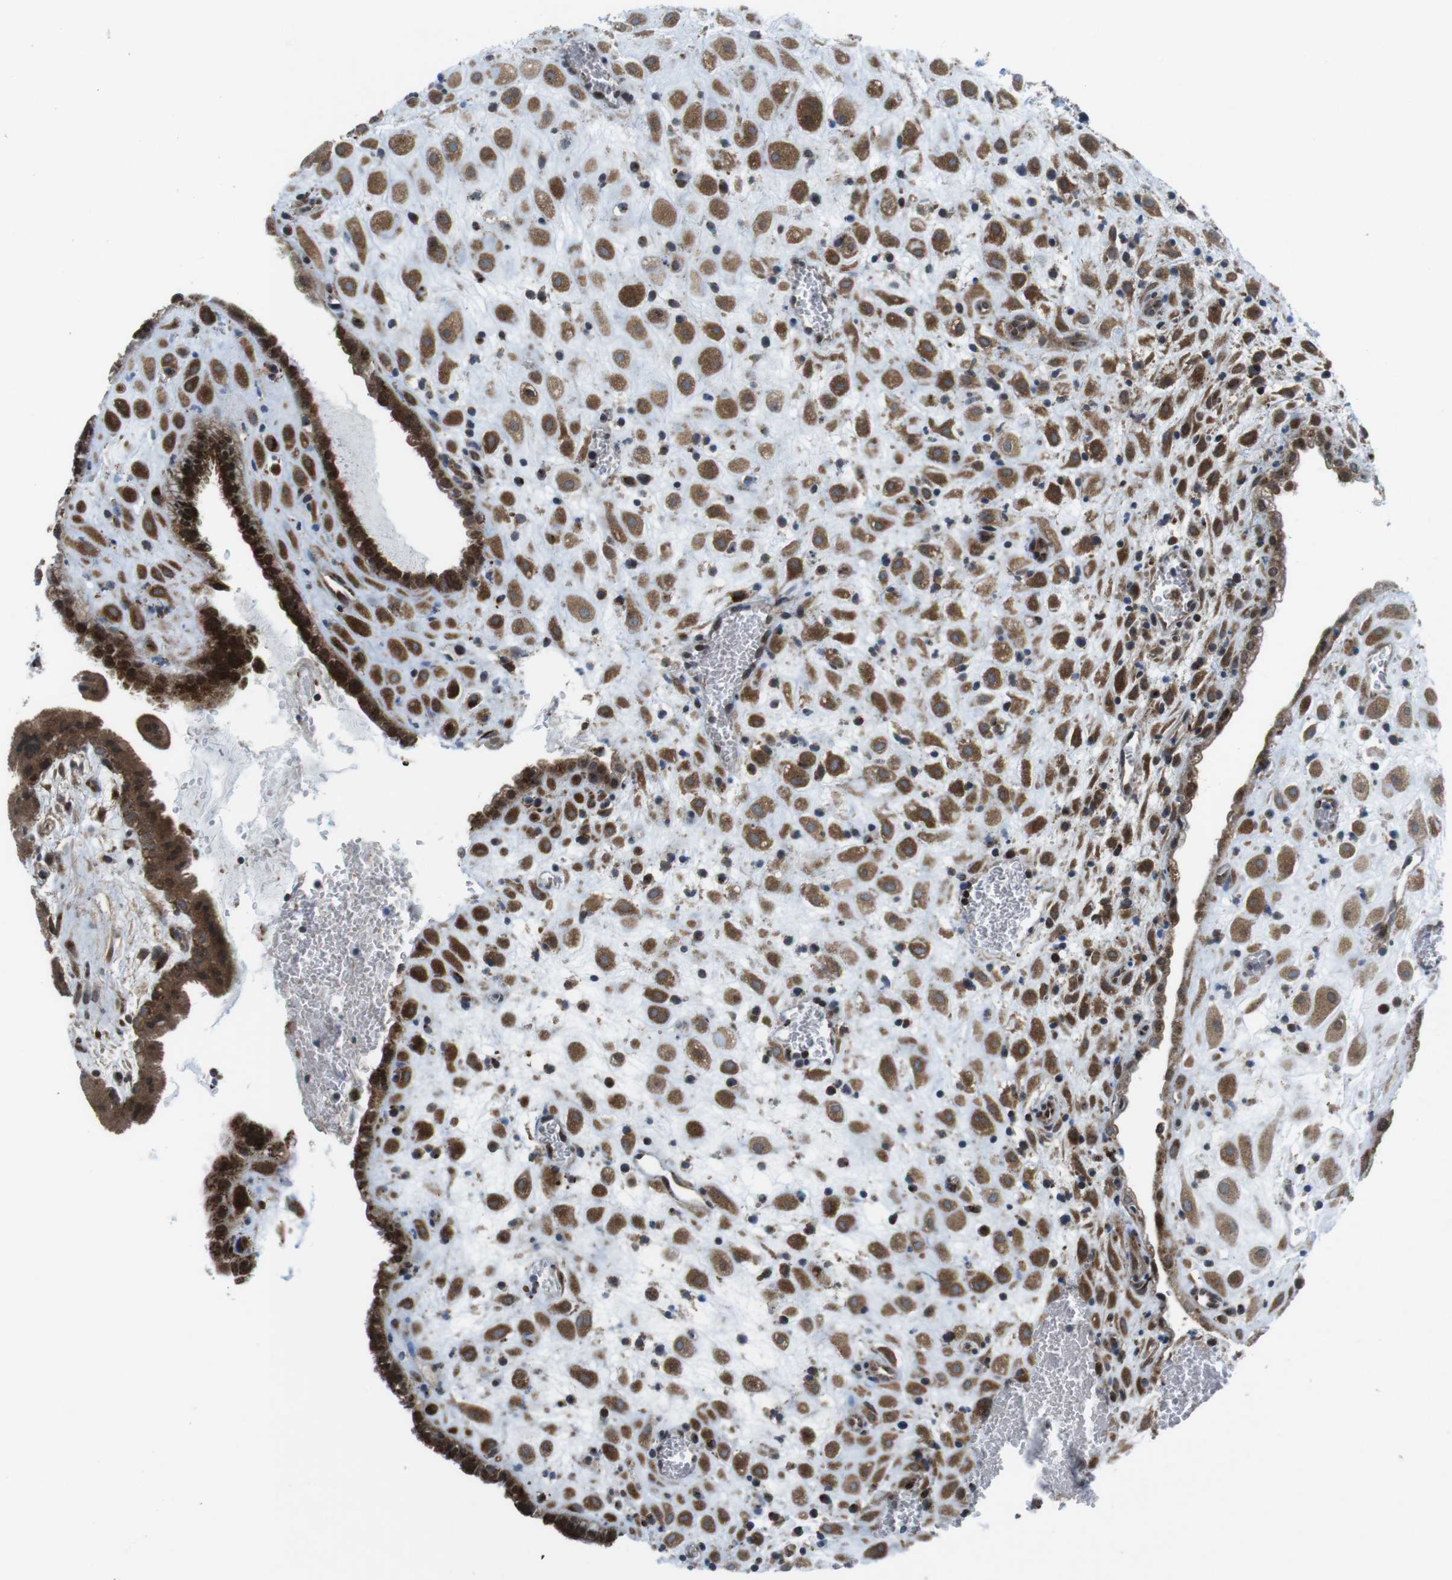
{"staining": {"intensity": "moderate", "quantity": ">75%", "location": "cytoplasmic/membranous"}, "tissue": "placenta", "cell_type": "Decidual cells", "image_type": "normal", "snomed": [{"axis": "morphology", "description": "Normal tissue, NOS"}, {"axis": "topography", "description": "Placenta"}], "caption": "Protein analysis of benign placenta reveals moderate cytoplasmic/membranous expression in approximately >75% of decidual cells. (brown staining indicates protein expression, while blue staining denotes nuclei).", "gene": "CUL7", "patient": {"sex": "female", "age": 35}}